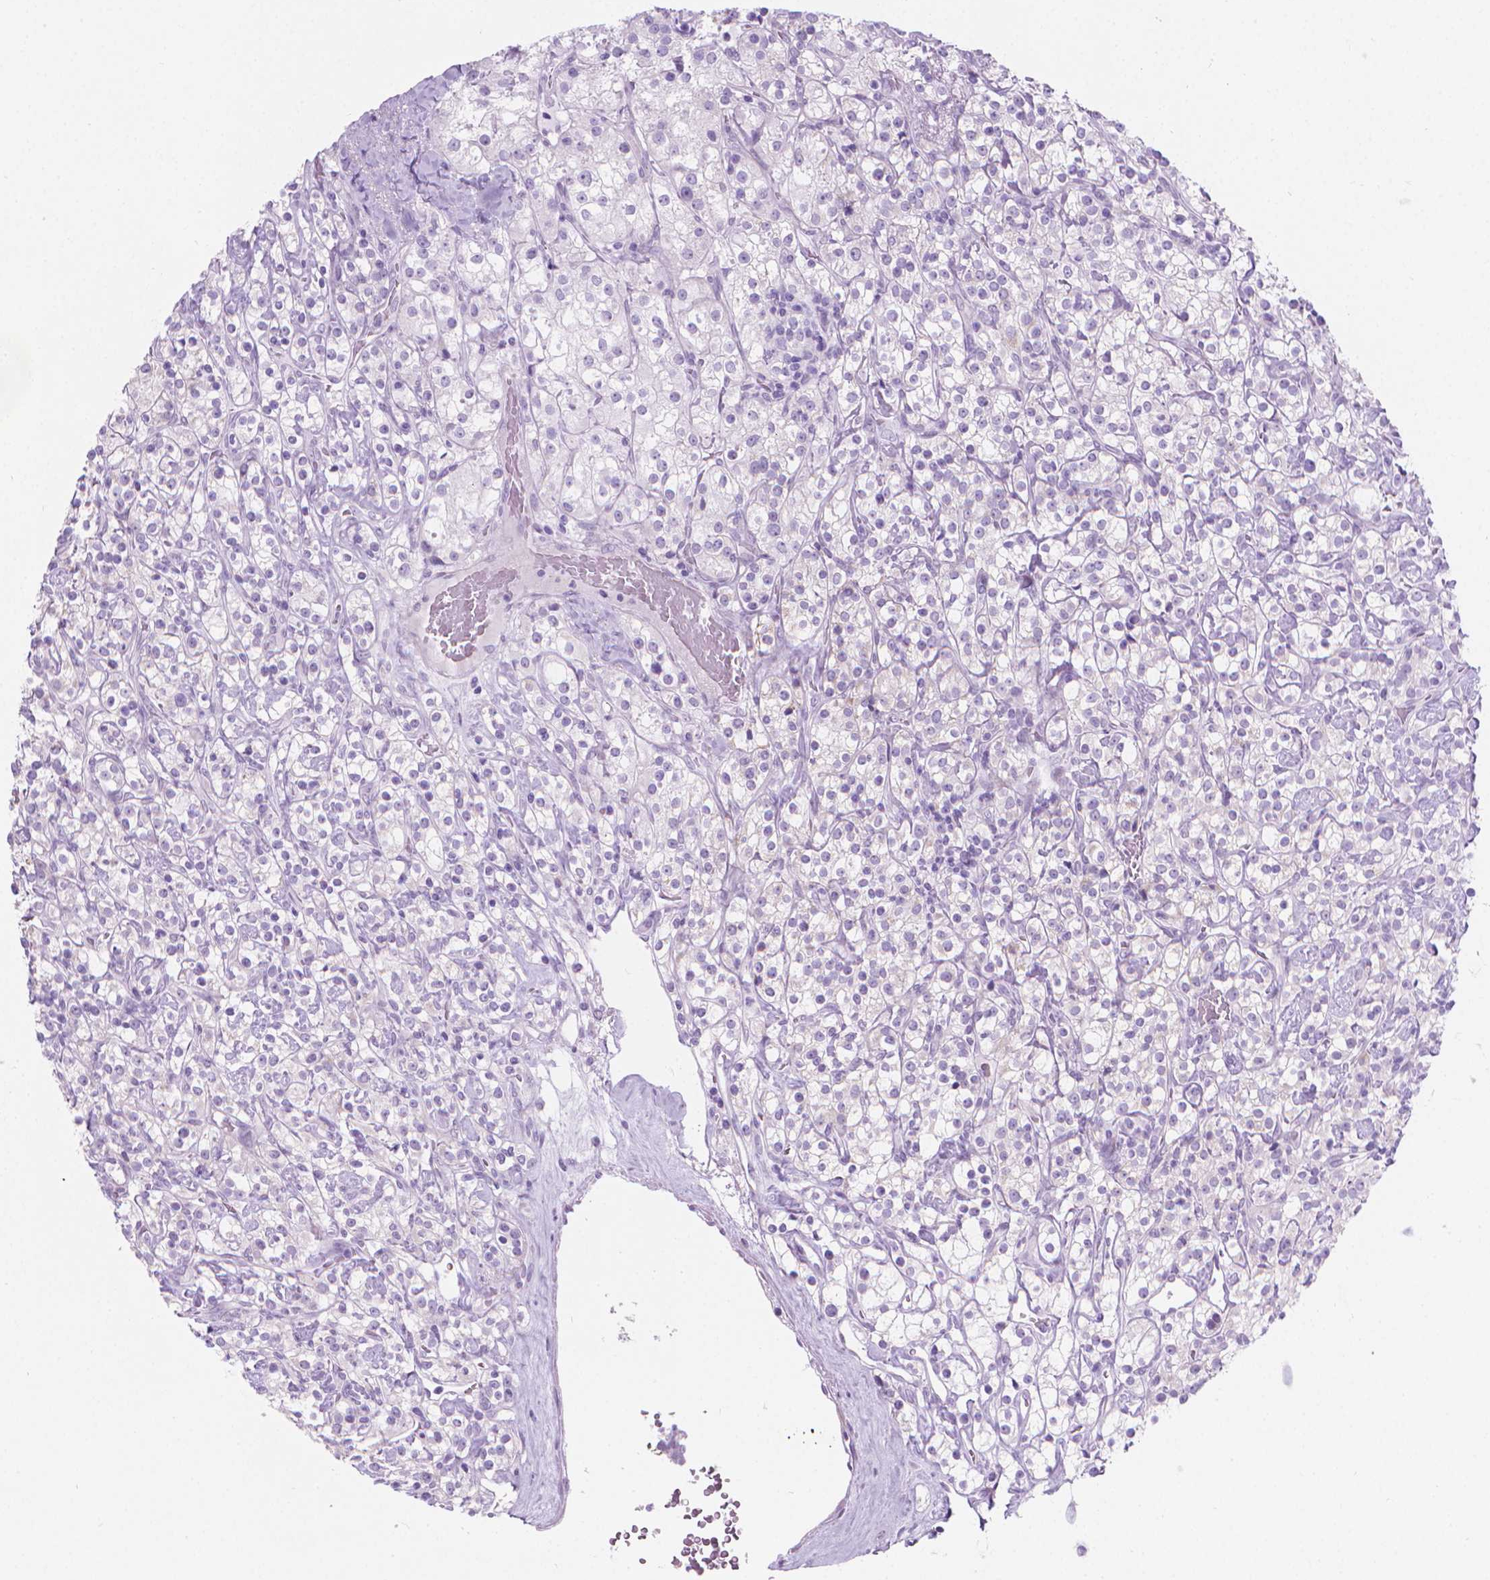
{"staining": {"intensity": "negative", "quantity": "none", "location": "none"}, "tissue": "renal cancer", "cell_type": "Tumor cells", "image_type": "cancer", "snomed": [{"axis": "morphology", "description": "Adenocarcinoma, NOS"}, {"axis": "topography", "description": "Kidney"}], "caption": "High magnification brightfield microscopy of renal cancer stained with DAB (3,3'-diaminobenzidine) (brown) and counterstained with hematoxylin (blue): tumor cells show no significant expression. The staining was performed using DAB (3,3'-diaminobenzidine) to visualize the protein expression in brown, while the nuclei were stained in blue with hematoxylin (Magnification: 20x).", "gene": "CFAP52", "patient": {"sex": "male", "age": 77}}